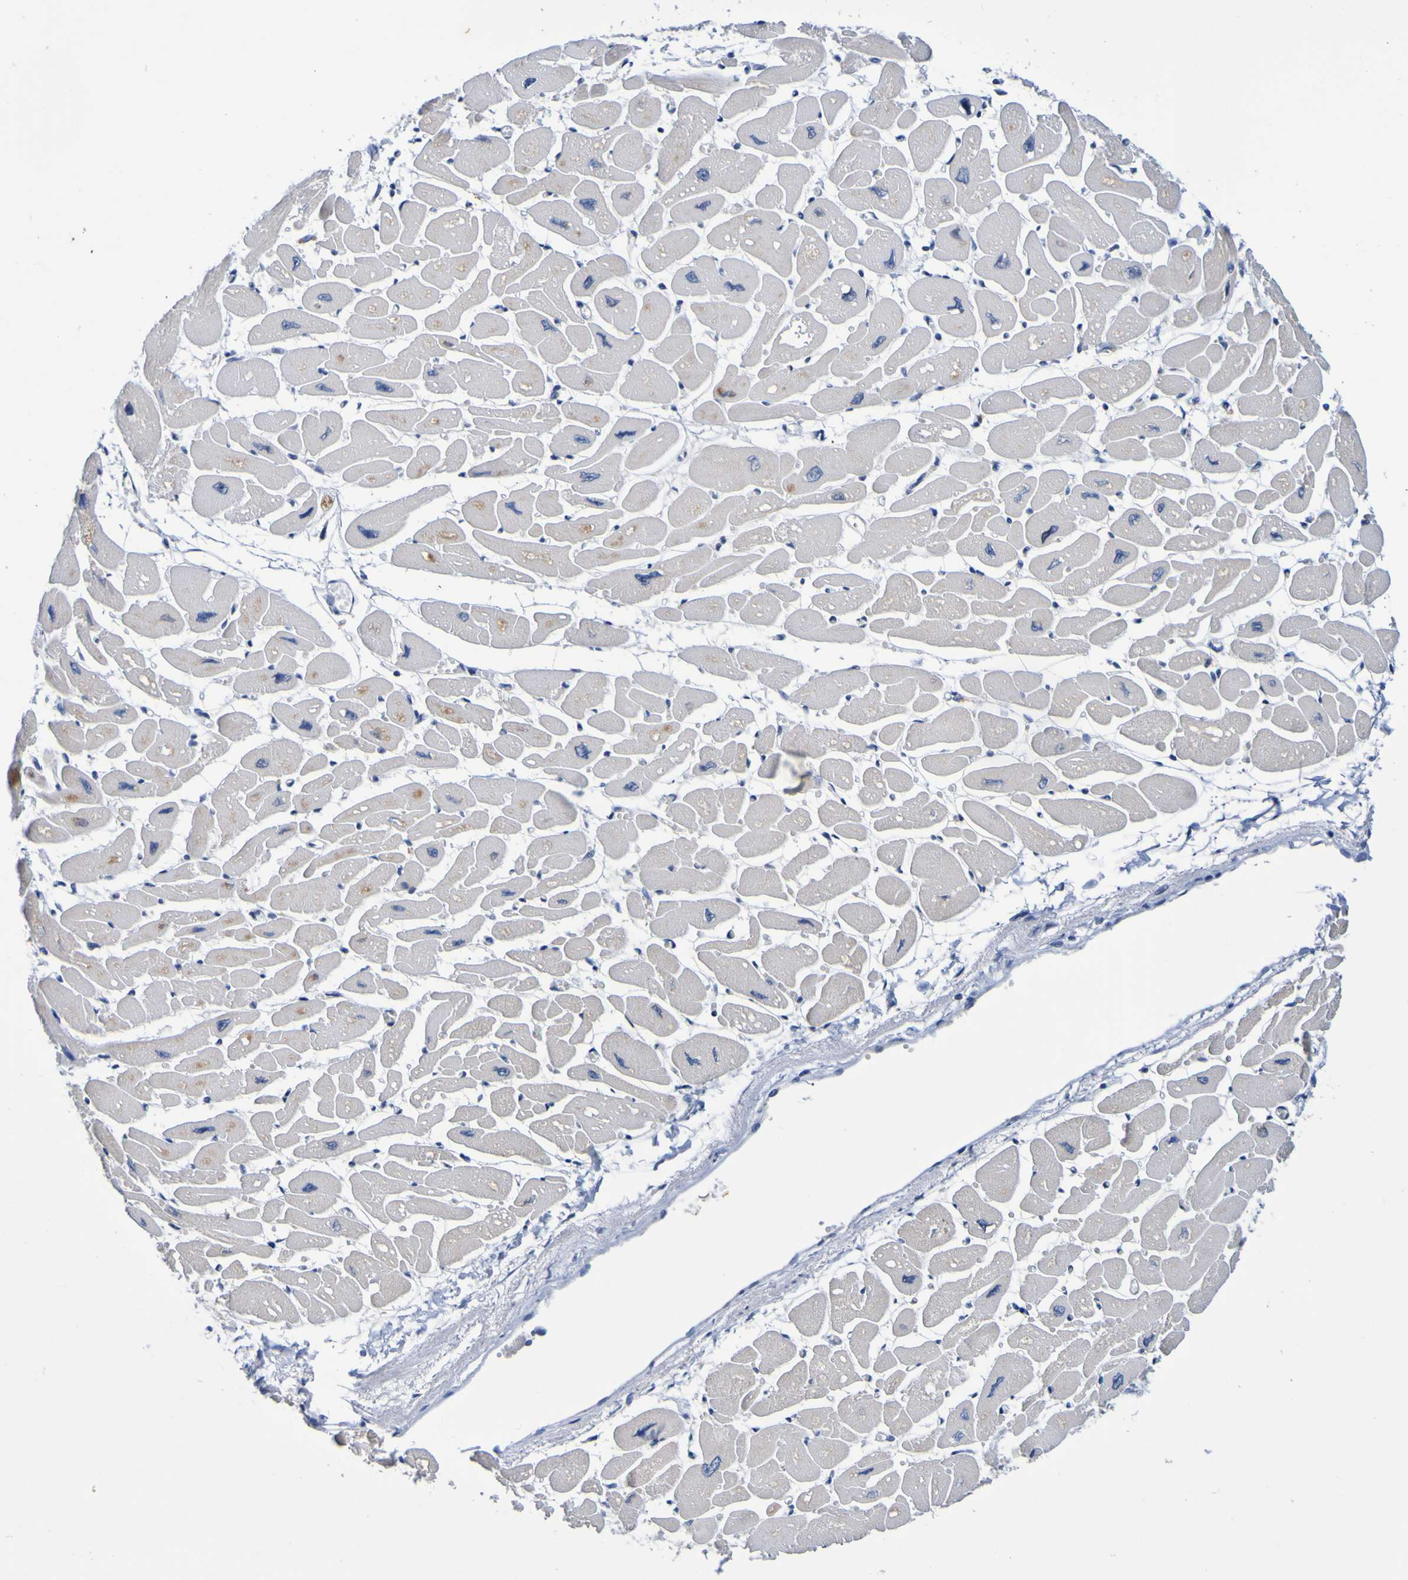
{"staining": {"intensity": "moderate", "quantity": "<25%", "location": "cytoplasmic/membranous"}, "tissue": "heart muscle", "cell_type": "Cardiomyocytes", "image_type": "normal", "snomed": [{"axis": "morphology", "description": "Normal tissue, NOS"}, {"axis": "topography", "description": "Heart"}], "caption": "High-power microscopy captured an IHC image of unremarkable heart muscle, revealing moderate cytoplasmic/membranous expression in approximately <25% of cardiomyocytes.", "gene": "VMA21", "patient": {"sex": "female", "age": 54}}